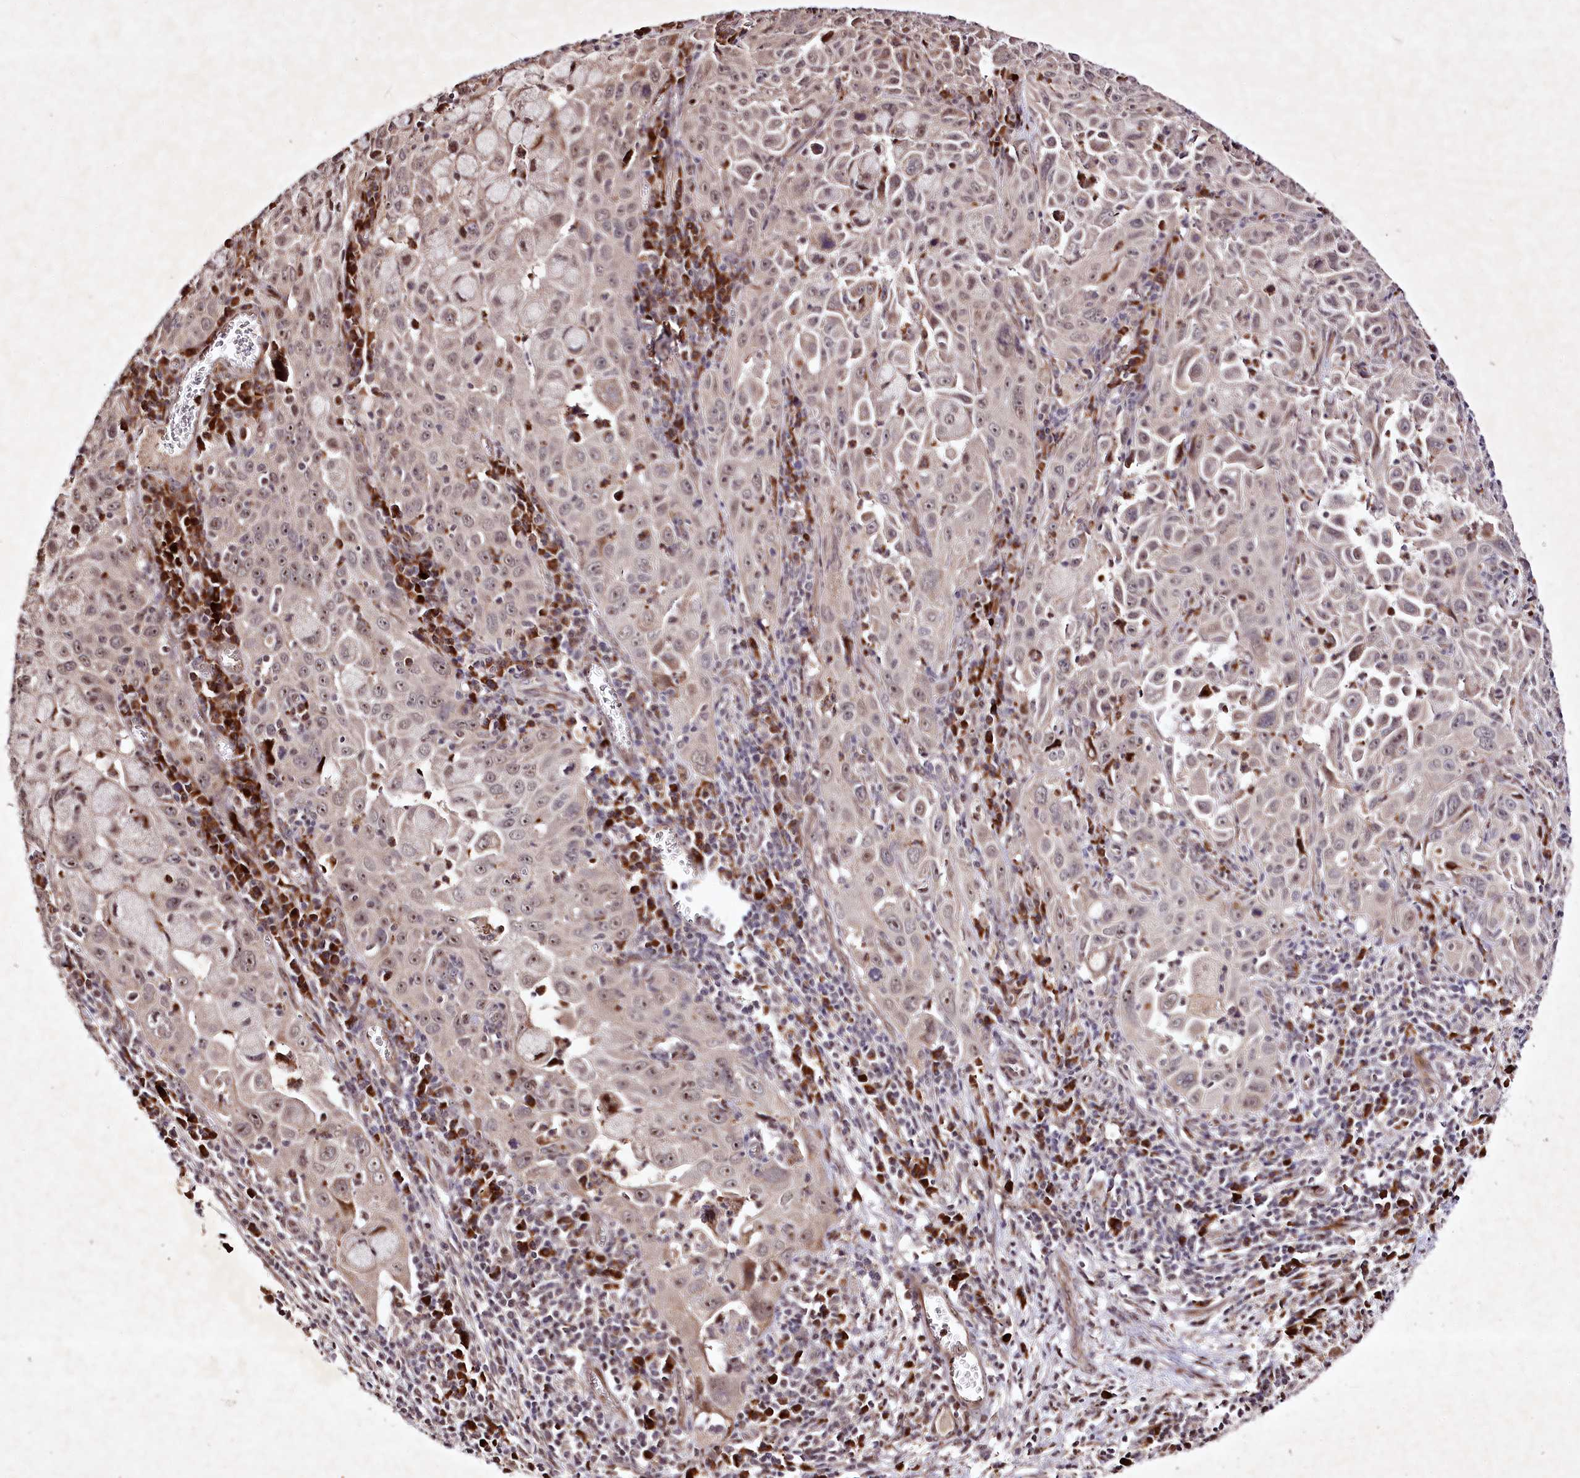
{"staining": {"intensity": "moderate", "quantity": "<25%", "location": "nuclear"}, "tissue": "cervical cancer", "cell_type": "Tumor cells", "image_type": "cancer", "snomed": [{"axis": "morphology", "description": "Squamous cell carcinoma, NOS"}, {"axis": "topography", "description": "Cervix"}], "caption": "Immunohistochemical staining of human cervical squamous cell carcinoma shows low levels of moderate nuclear expression in approximately <25% of tumor cells.", "gene": "DMP1", "patient": {"sex": "female", "age": 42}}